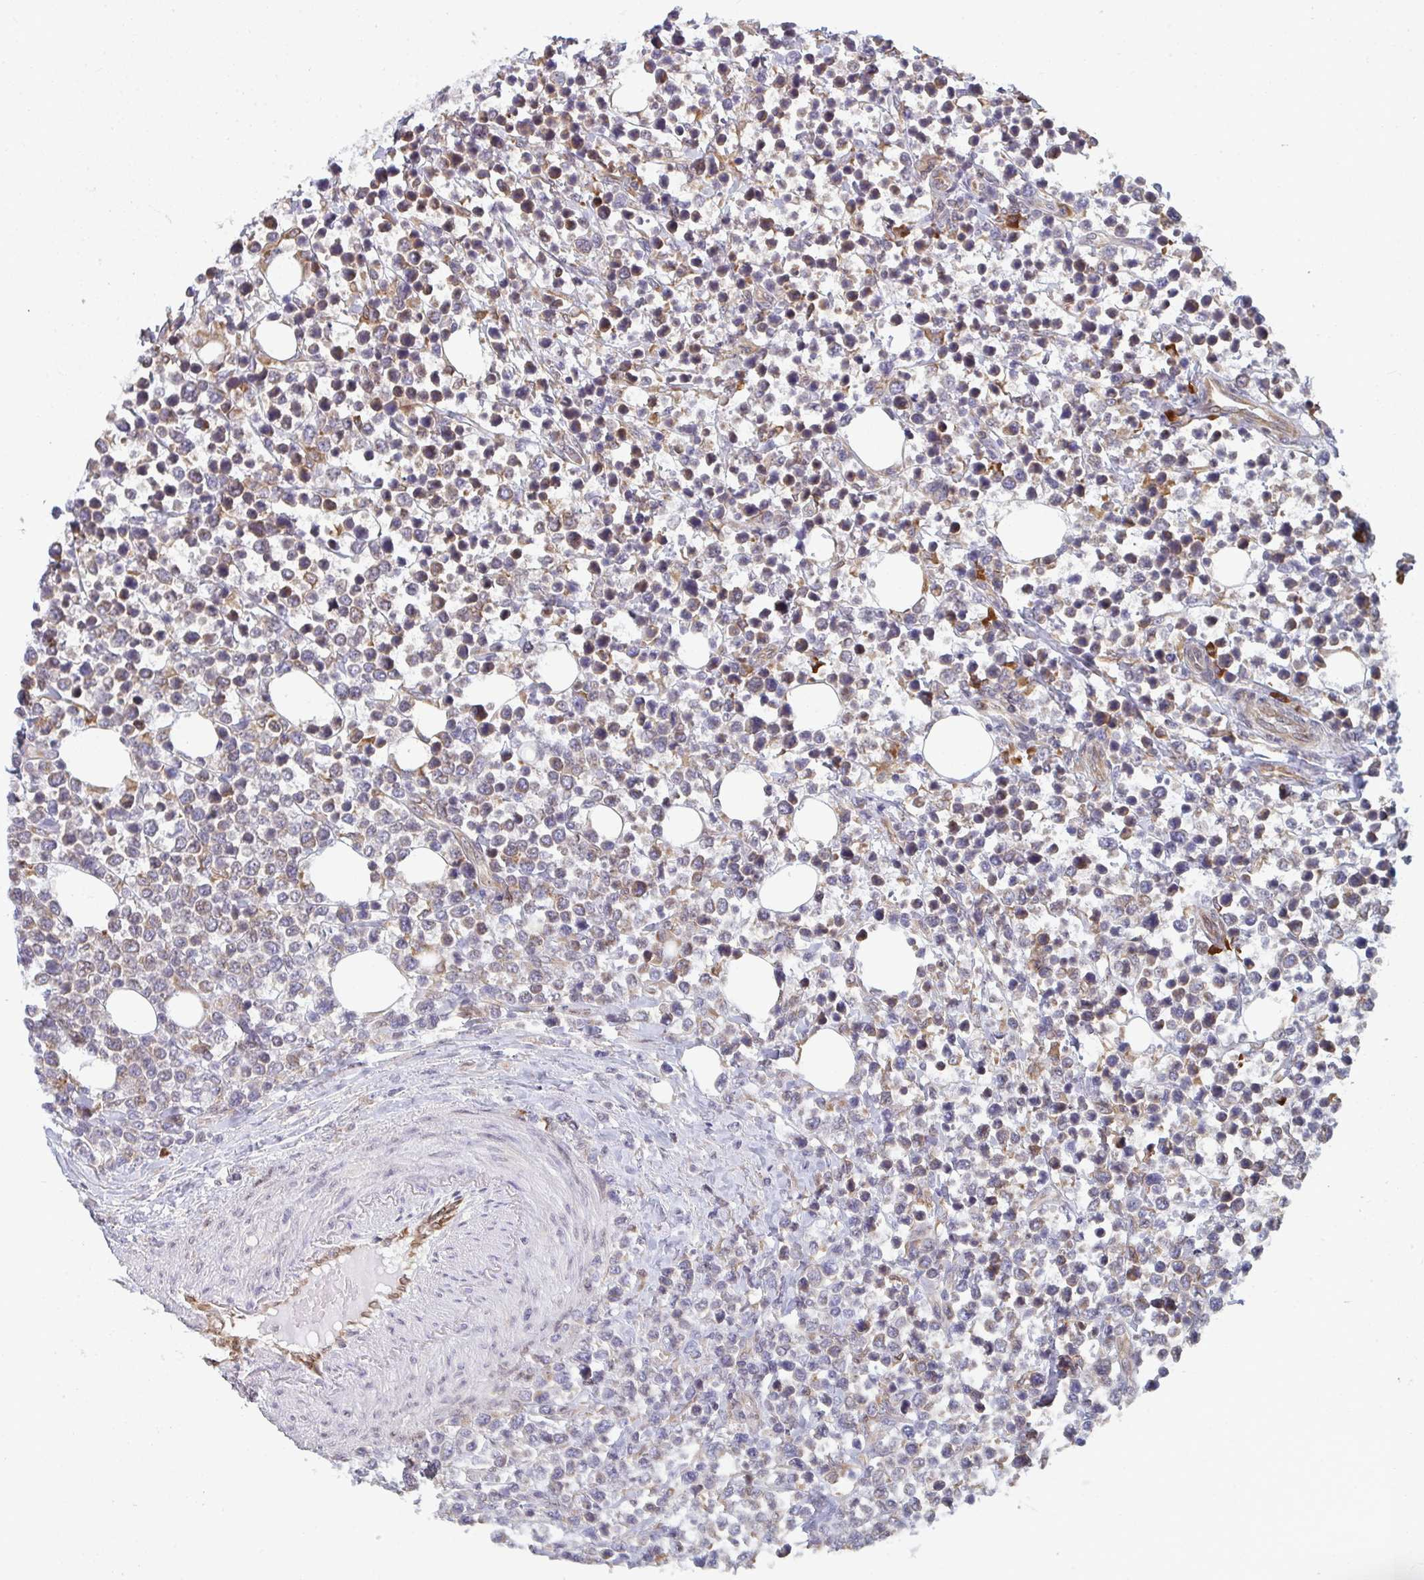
{"staining": {"intensity": "weak", "quantity": ">75%", "location": "cytoplasmic/membranous"}, "tissue": "lymphoma", "cell_type": "Tumor cells", "image_type": "cancer", "snomed": [{"axis": "morphology", "description": "Malignant lymphoma, non-Hodgkin's type, Low grade"}, {"axis": "topography", "description": "Lymph node"}], "caption": "This is a histology image of immunohistochemistry staining of lymphoma, which shows weak positivity in the cytoplasmic/membranous of tumor cells.", "gene": "LYSMD4", "patient": {"sex": "male", "age": 60}}